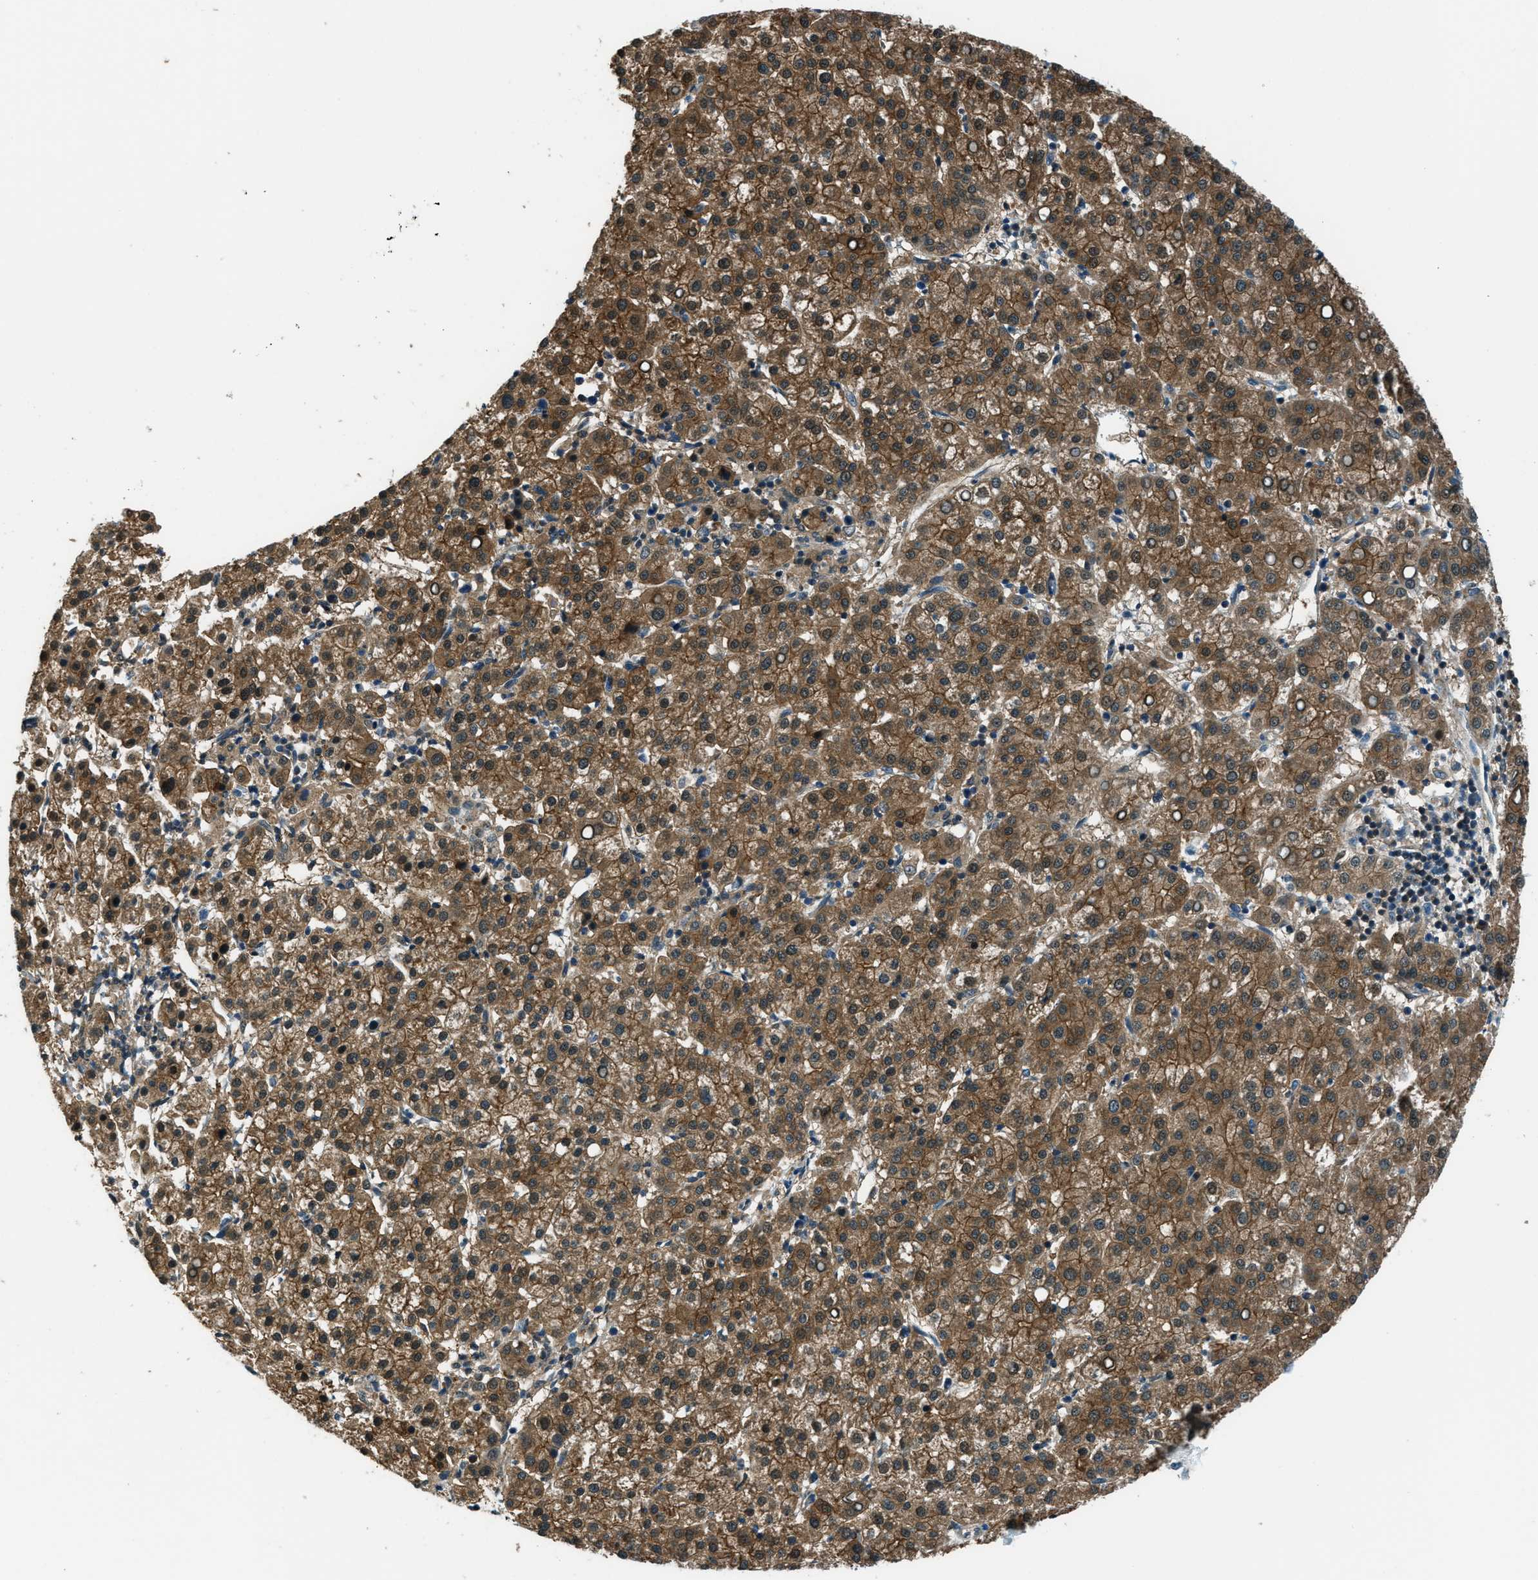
{"staining": {"intensity": "moderate", "quantity": ">75%", "location": "cytoplasmic/membranous"}, "tissue": "liver cancer", "cell_type": "Tumor cells", "image_type": "cancer", "snomed": [{"axis": "morphology", "description": "Carcinoma, Hepatocellular, NOS"}, {"axis": "topography", "description": "Liver"}], "caption": "Hepatocellular carcinoma (liver) tissue demonstrates moderate cytoplasmic/membranous expression in about >75% of tumor cells, visualized by immunohistochemistry.", "gene": "HEBP2", "patient": {"sex": "female", "age": 58}}